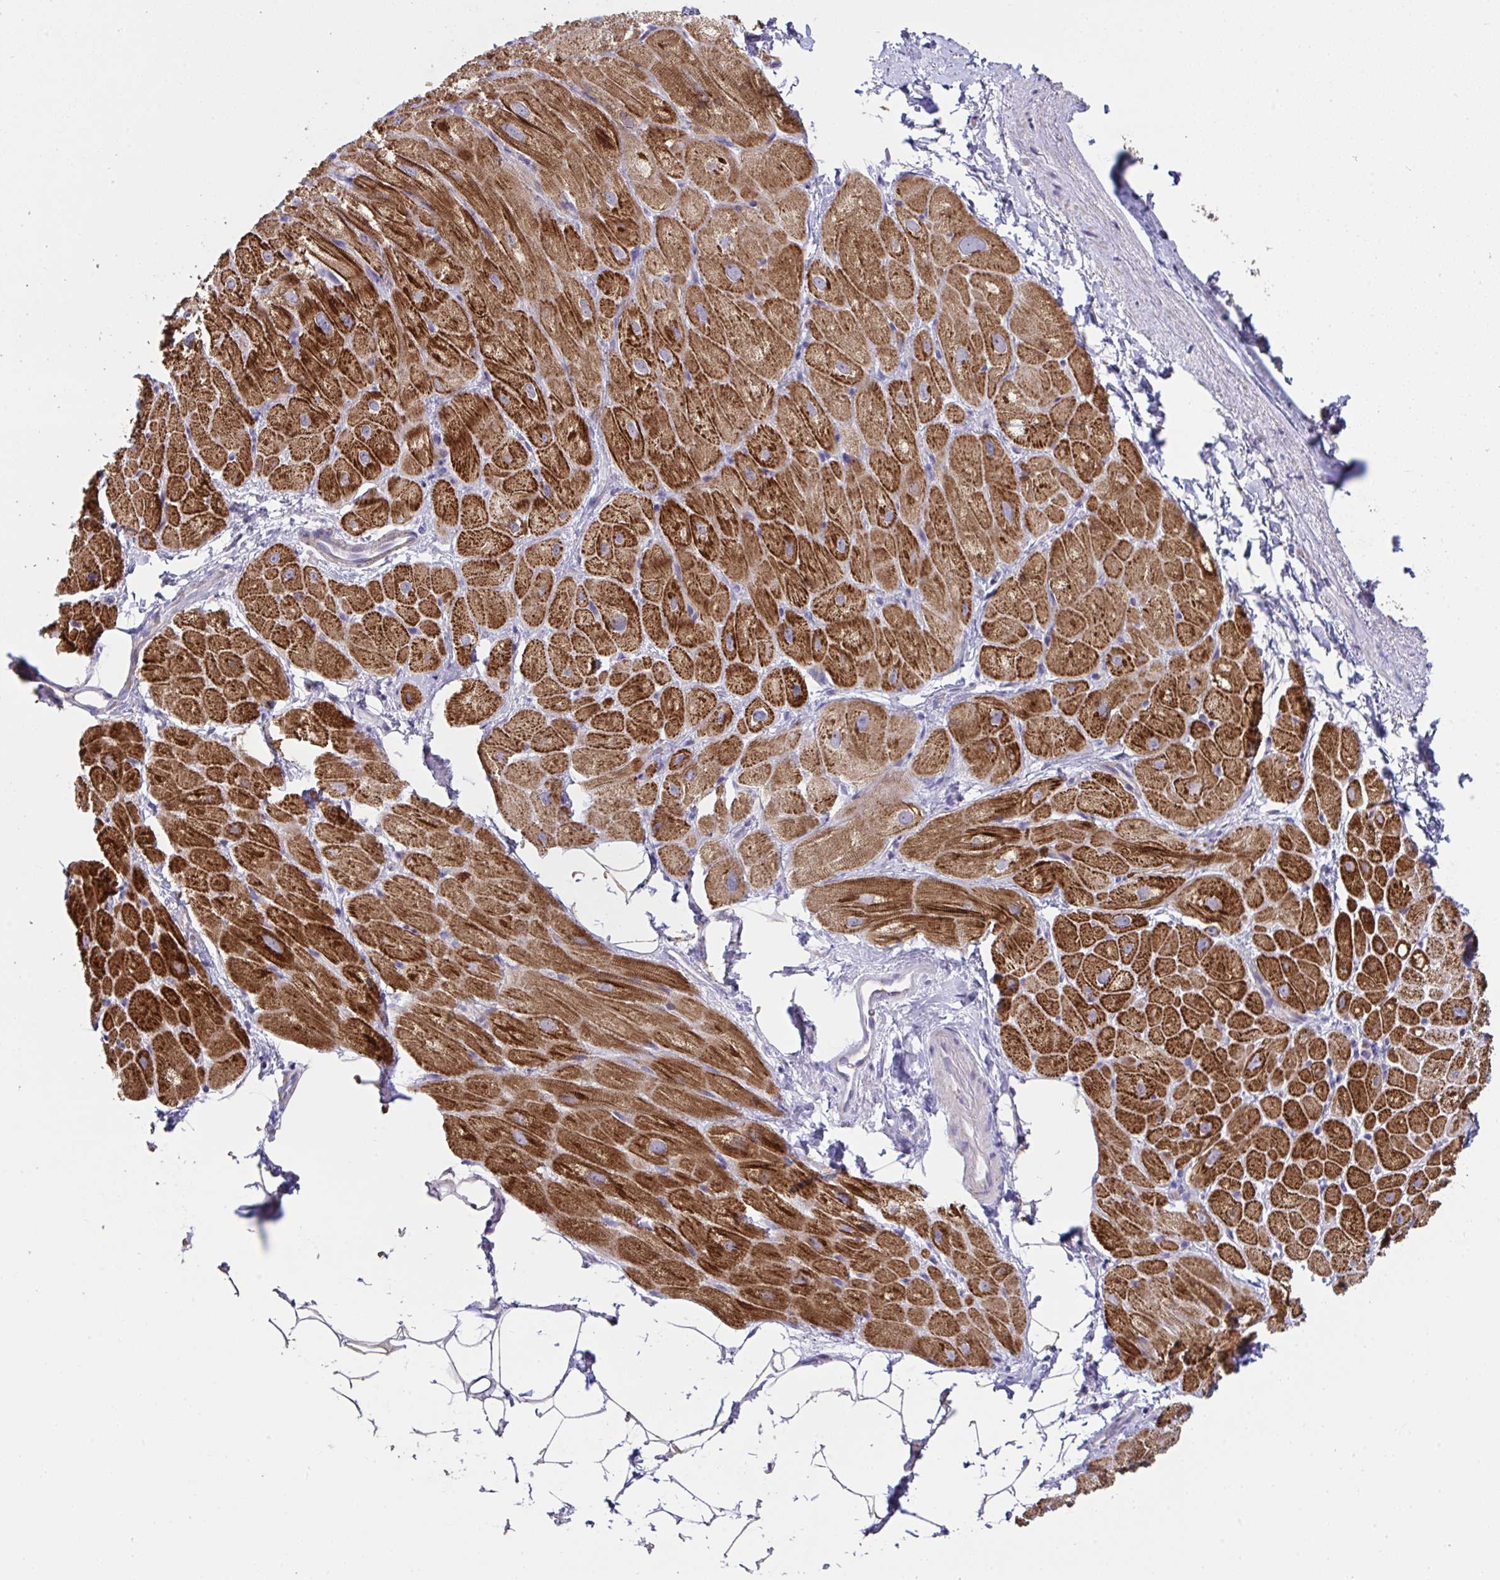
{"staining": {"intensity": "strong", "quantity": ">75%", "location": "cytoplasmic/membranous"}, "tissue": "heart muscle", "cell_type": "Cardiomyocytes", "image_type": "normal", "snomed": [{"axis": "morphology", "description": "Normal tissue, NOS"}, {"axis": "topography", "description": "Heart"}], "caption": "Immunohistochemistry staining of normal heart muscle, which exhibits high levels of strong cytoplasmic/membranous positivity in about >75% of cardiomyocytes indicating strong cytoplasmic/membranous protein positivity. The staining was performed using DAB (brown) for protein detection and nuclei were counterstained in hematoxylin (blue).", "gene": "DOK7", "patient": {"sex": "male", "age": 62}}